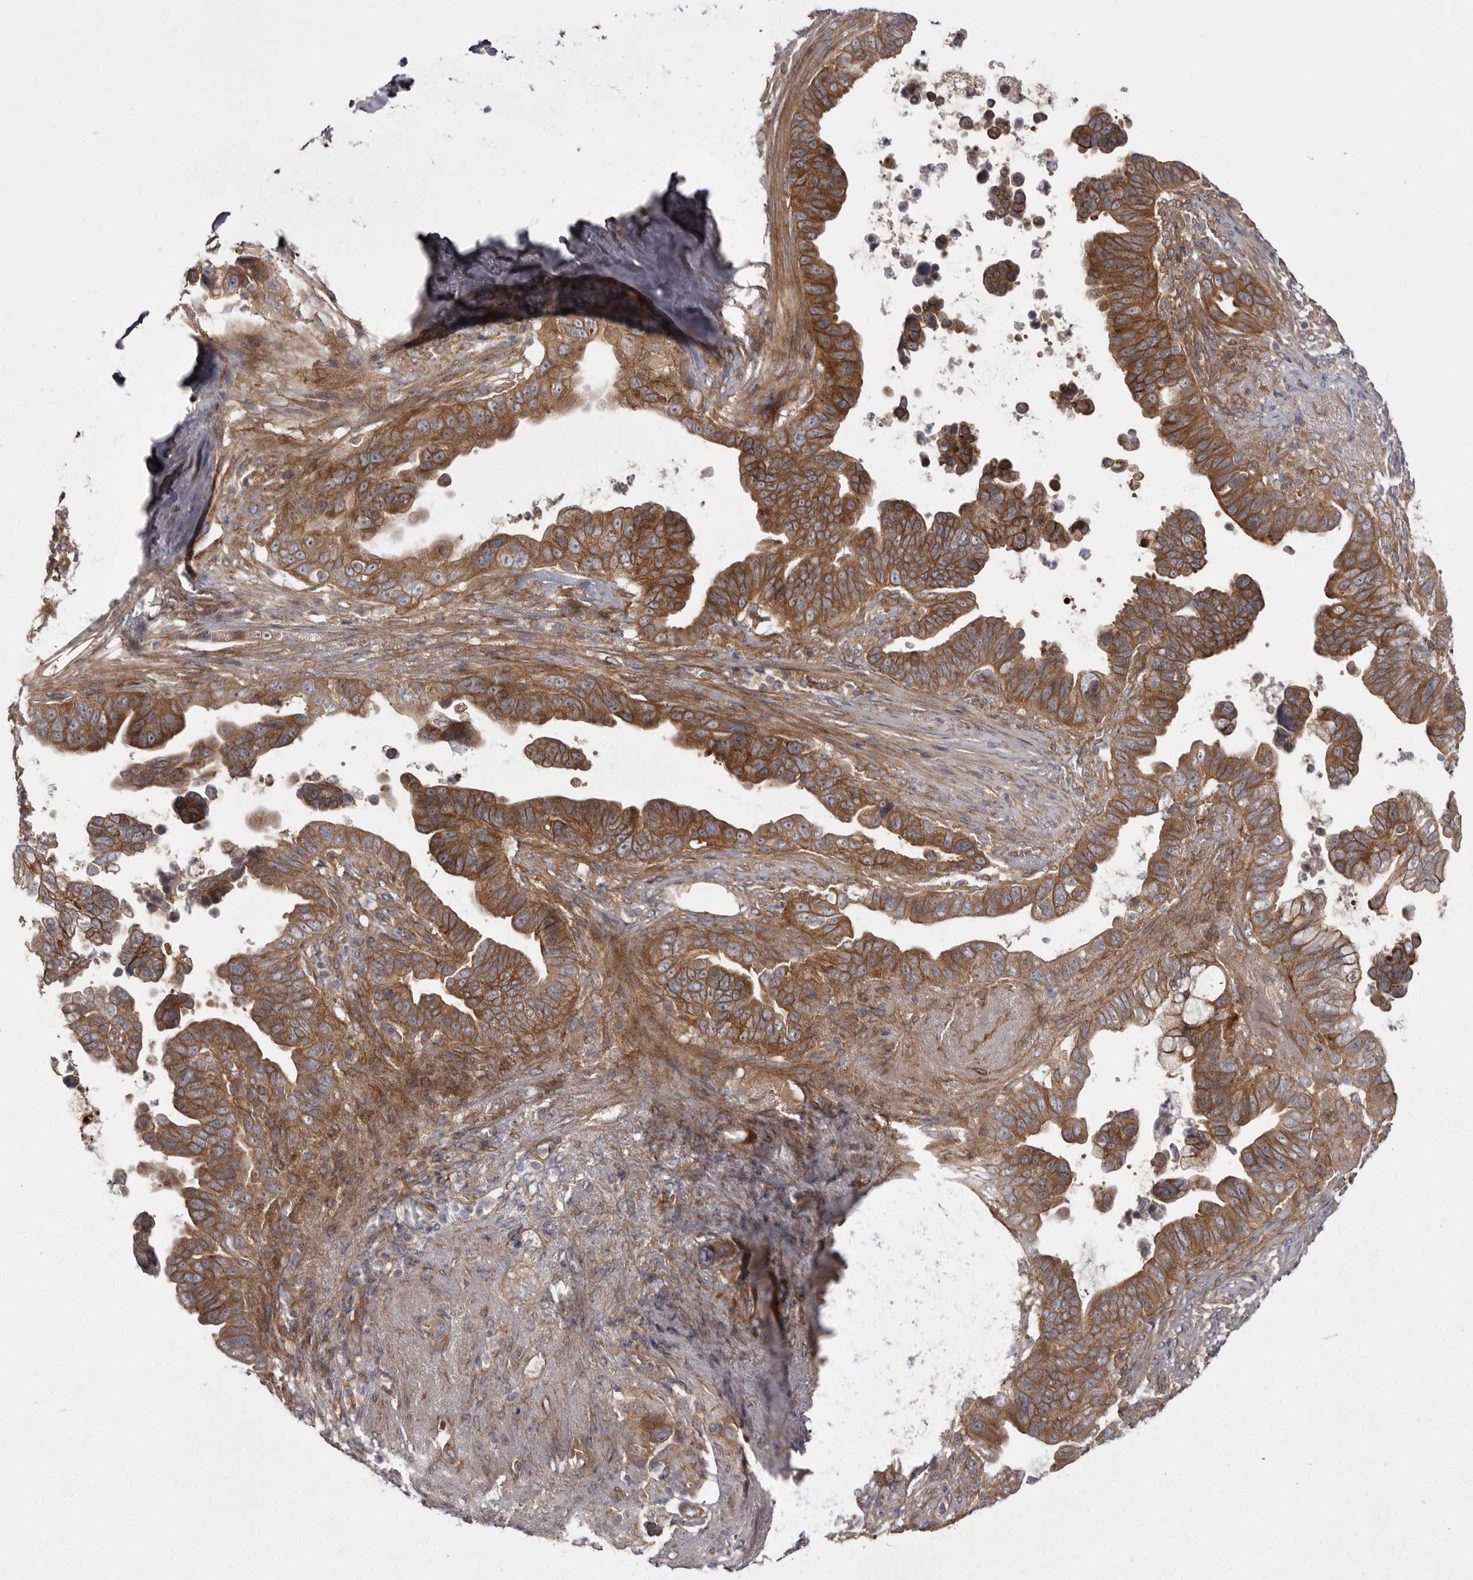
{"staining": {"intensity": "strong", "quantity": ">75%", "location": "cytoplasmic/membranous"}, "tissue": "pancreatic cancer", "cell_type": "Tumor cells", "image_type": "cancer", "snomed": [{"axis": "morphology", "description": "Adenocarcinoma, NOS"}, {"axis": "topography", "description": "Pancreas"}], "caption": "Pancreatic cancer stained with a brown dye displays strong cytoplasmic/membranous positive positivity in about >75% of tumor cells.", "gene": "OSBPL9", "patient": {"sex": "female", "age": 72}}